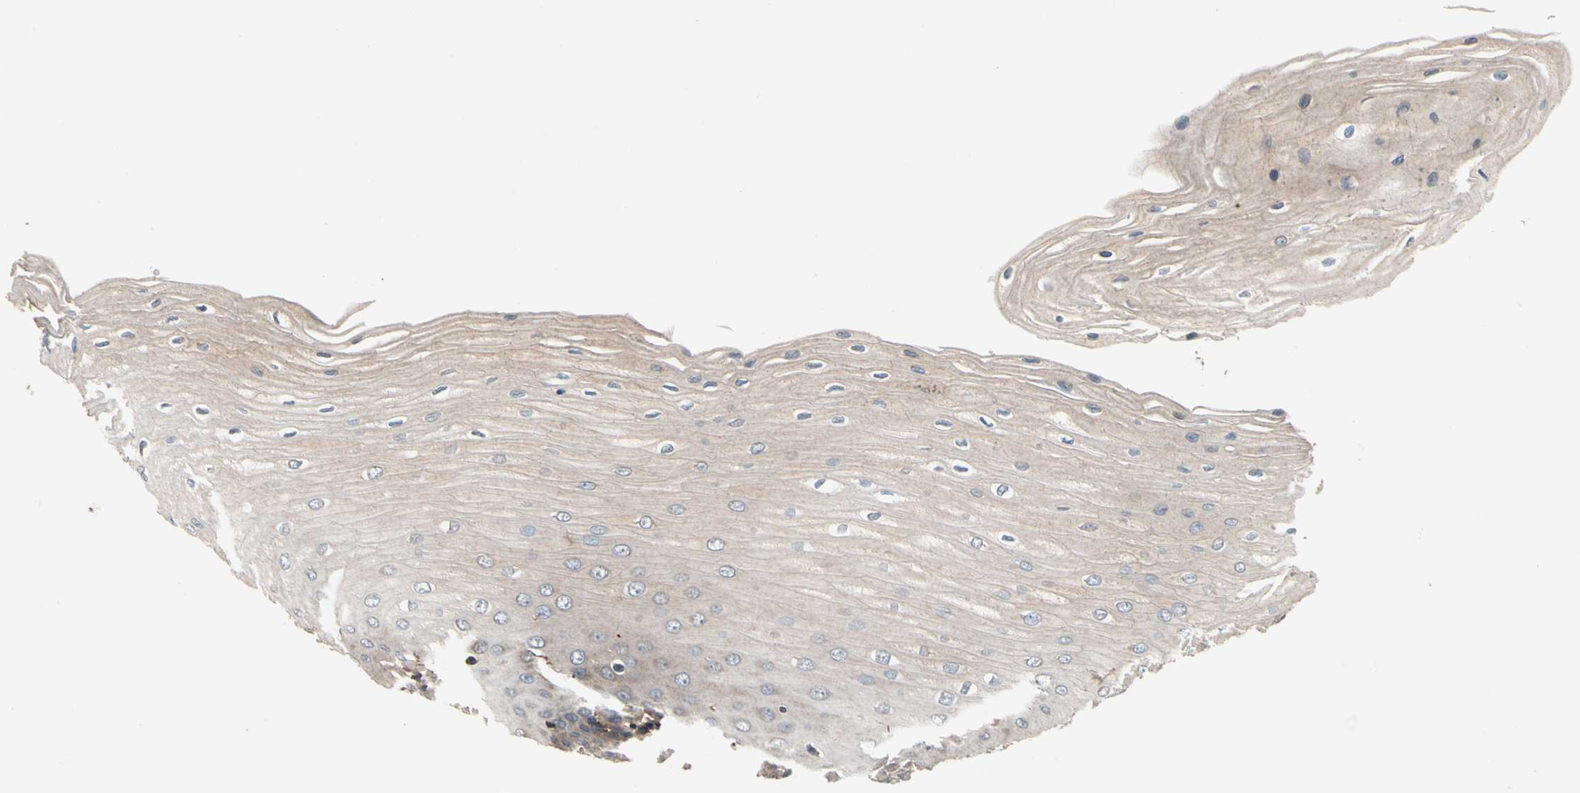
{"staining": {"intensity": "weak", "quantity": "<25%", "location": "cytoplasmic/membranous"}, "tissue": "esophagus", "cell_type": "Squamous epithelial cells", "image_type": "normal", "snomed": [{"axis": "morphology", "description": "Normal tissue, NOS"}, {"axis": "morphology", "description": "Squamous cell carcinoma, NOS"}, {"axis": "topography", "description": "Esophagus"}], "caption": "This is an immunohistochemistry (IHC) micrograph of normal human esophagus. There is no staining in squamous epithelial cells.", "gene": "FGD6", "patient": {"sex": "male", "age": 65}}